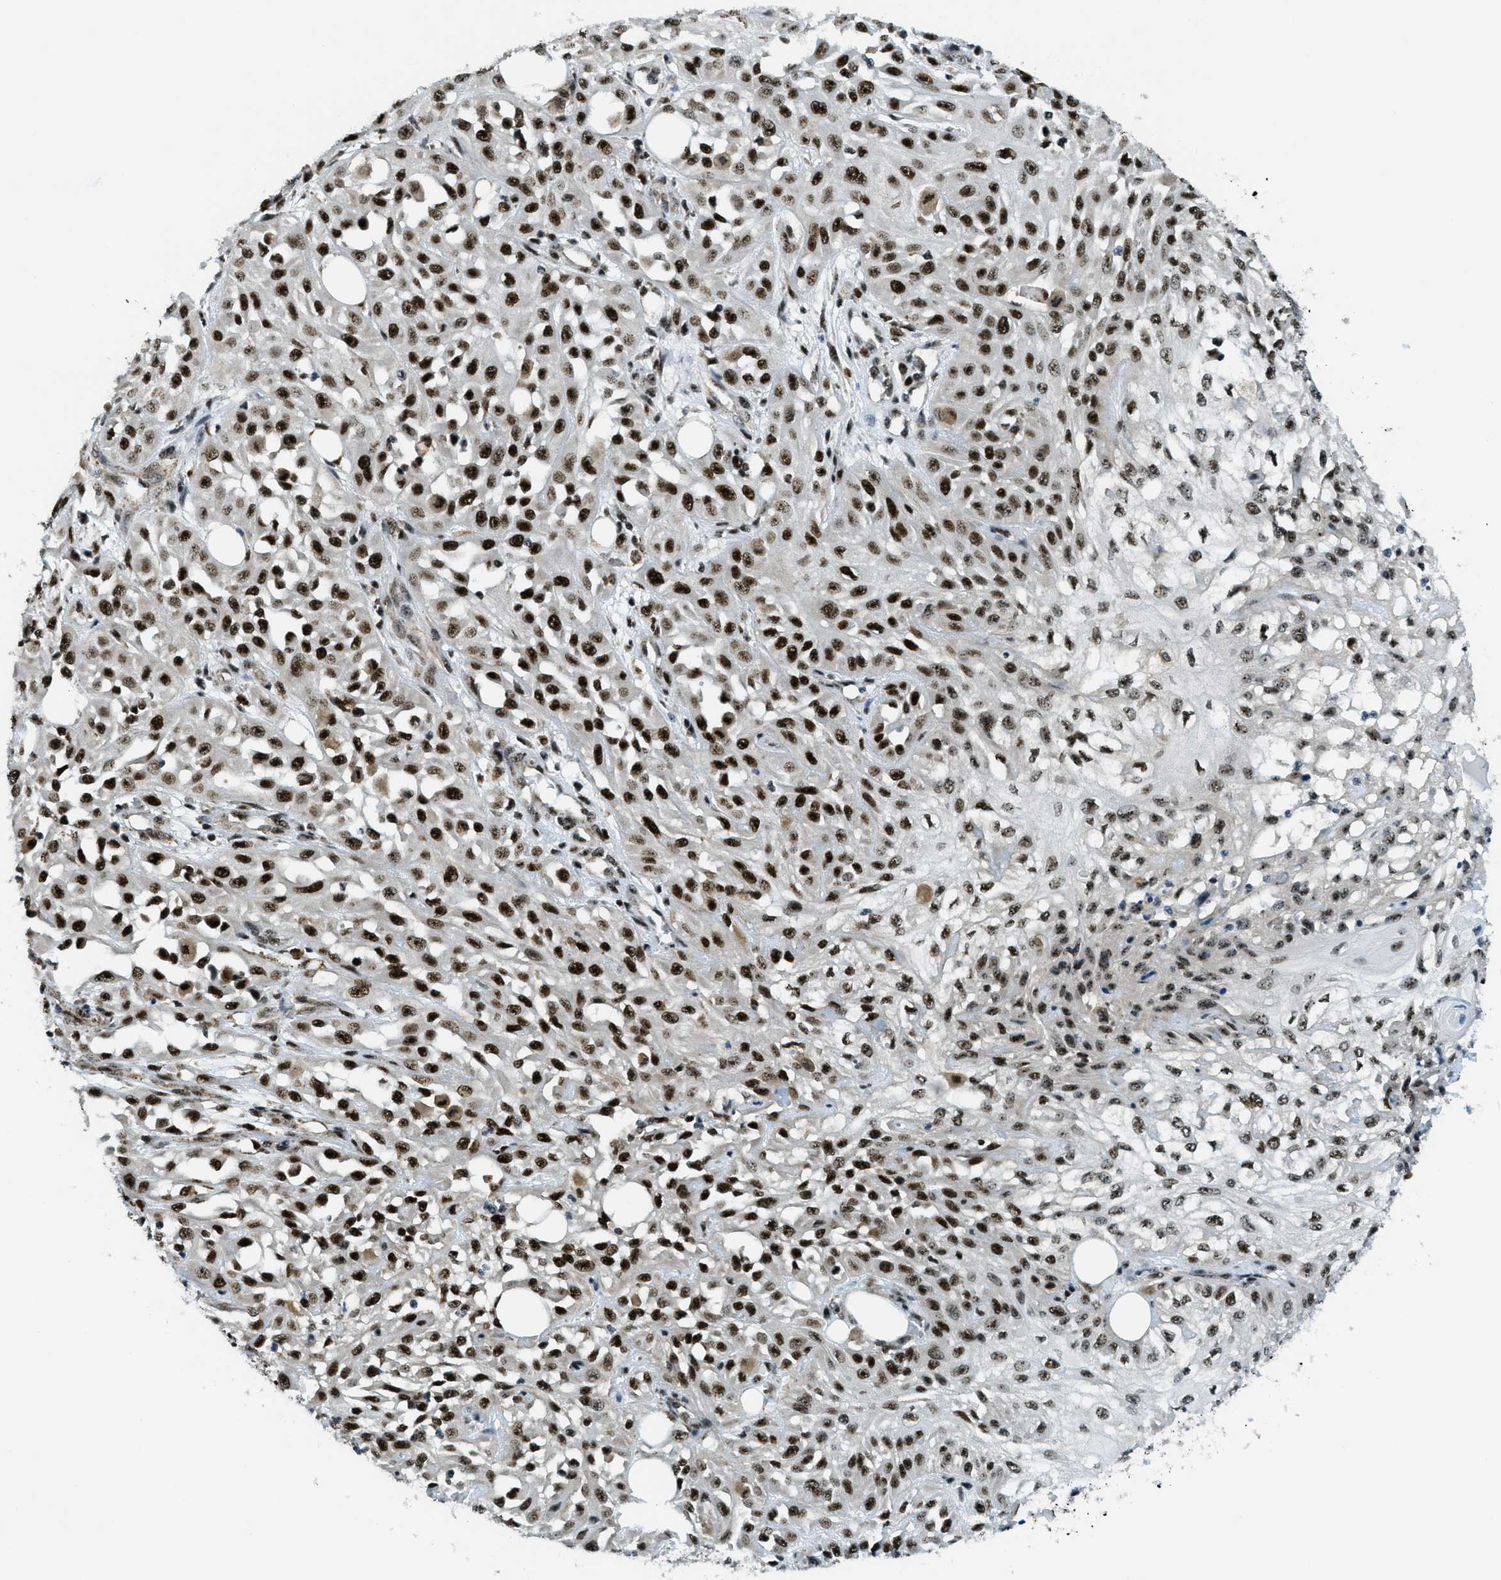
{"staining": {"intensity": "strong", "quantity": ">75%", "location": "nuclear"}, "tissue": "skin cancer", "cell_type": "Tumor cells", "image_type": "cancer", "snomed": [{"axis": "morphology", "description": "Squamous cell carcinoma, NOS"}, {"axis": "morphology", "description": "Squamous cell carcinoma, metastatic, NOS"}, {"axis": "topography", "description": "Skin"}, {"axis": "topography", "description": "Lymph node"}], "caption": "Human skin cancer (metastatic squamous cell carcinoma) stained for a protein (brown) shows strong nuclear positive positivity in approximately >75% of tumor cells.", "gene": "SP100", "patient": {"sex": "male", "age": 75}}